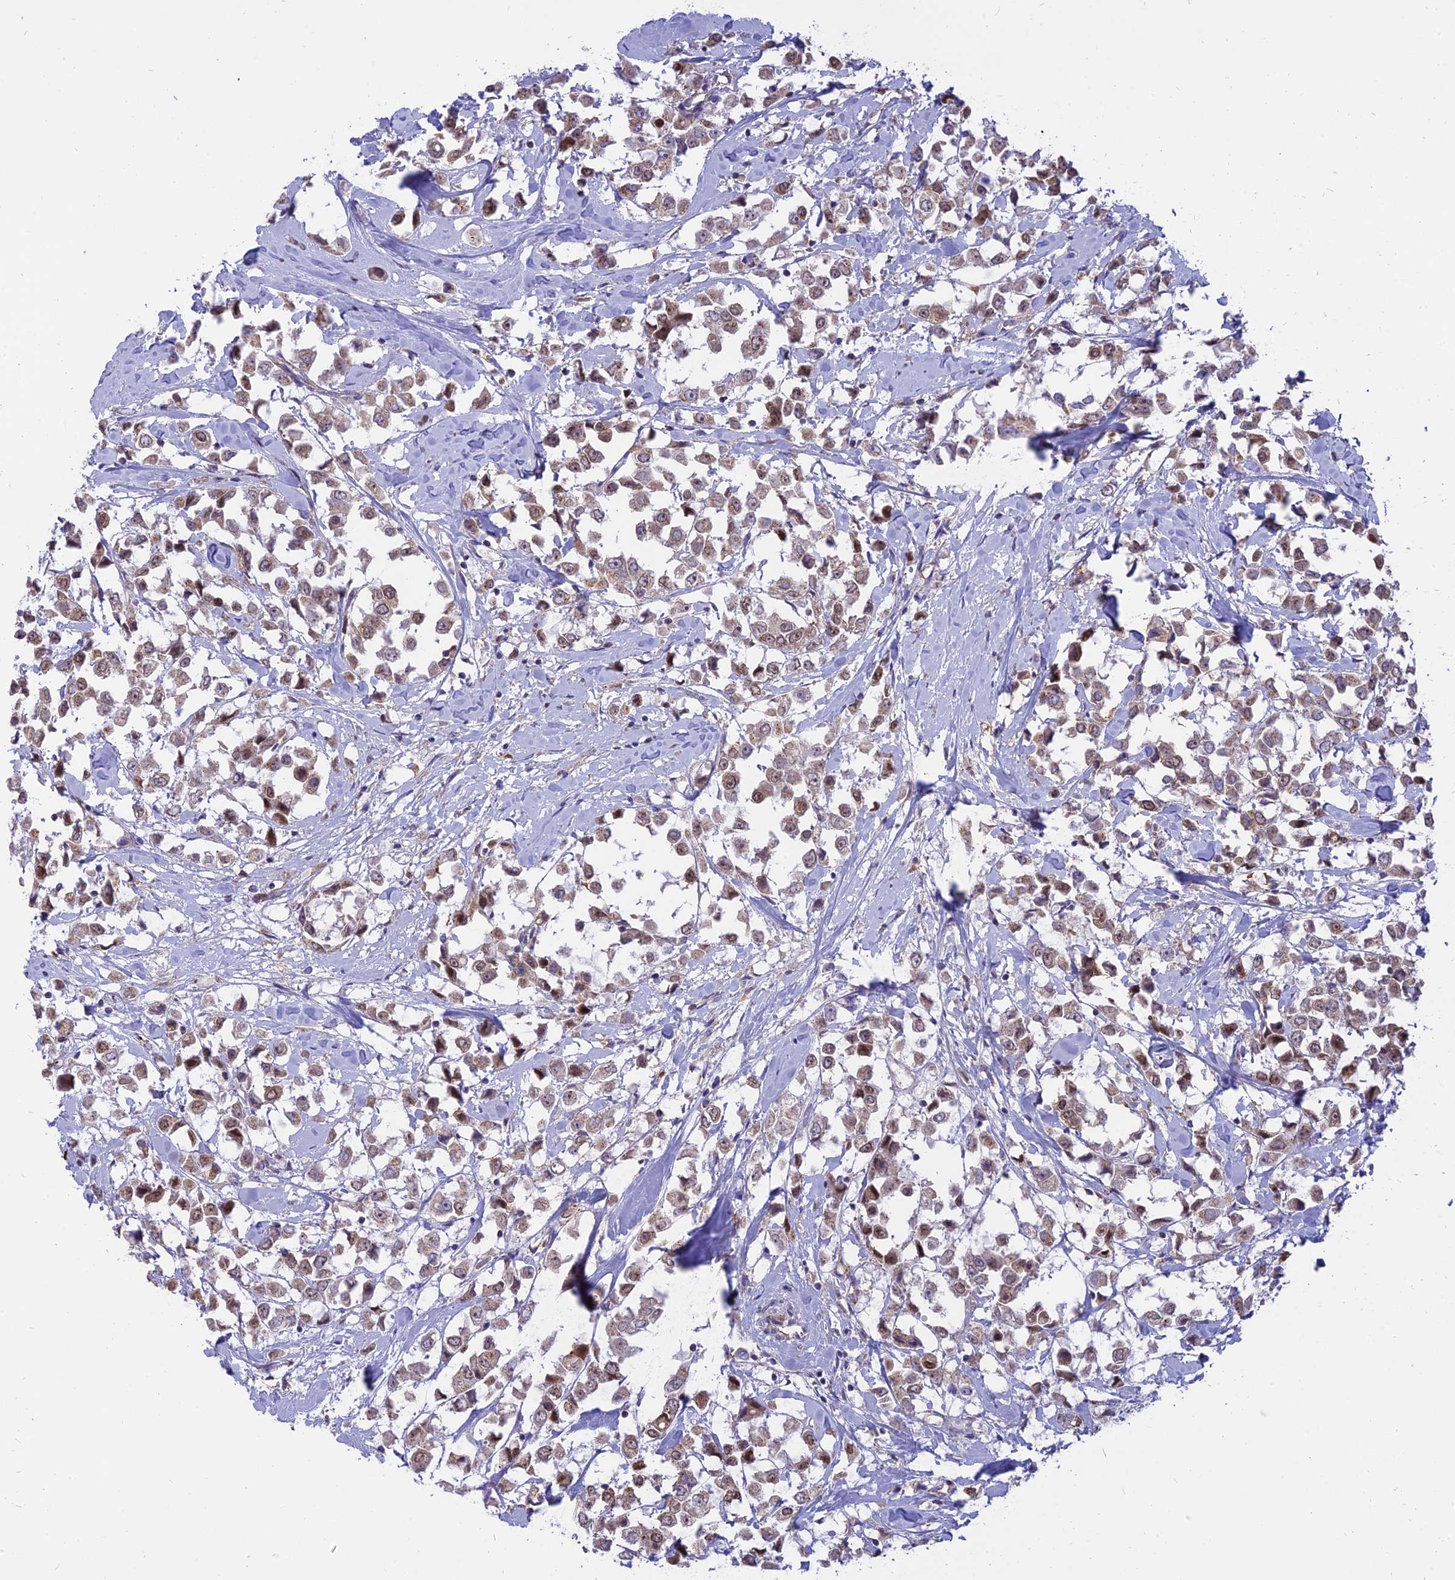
{"staining": {"intensity": "moderate", "quantity": "25%-75%", "location": "nuclear"}, "tissue": "breast cancer", "cell_type": "Tumor cells", "image_type": "cancer", "snomed": [{"axis": "morphology", "description": "Duct carcinoma"}, {"axis": "topography", "description": "Breast"}], "caption": "This photomicrograph shows immunohistochemistry staining of human breast cancer (invasive ductal carcinoma), with medium moderate nuclear staining in approximately 25%-75% of tumor cells.", "gene": "CENPV", "patient": {"sex": "female", "age": 61}}